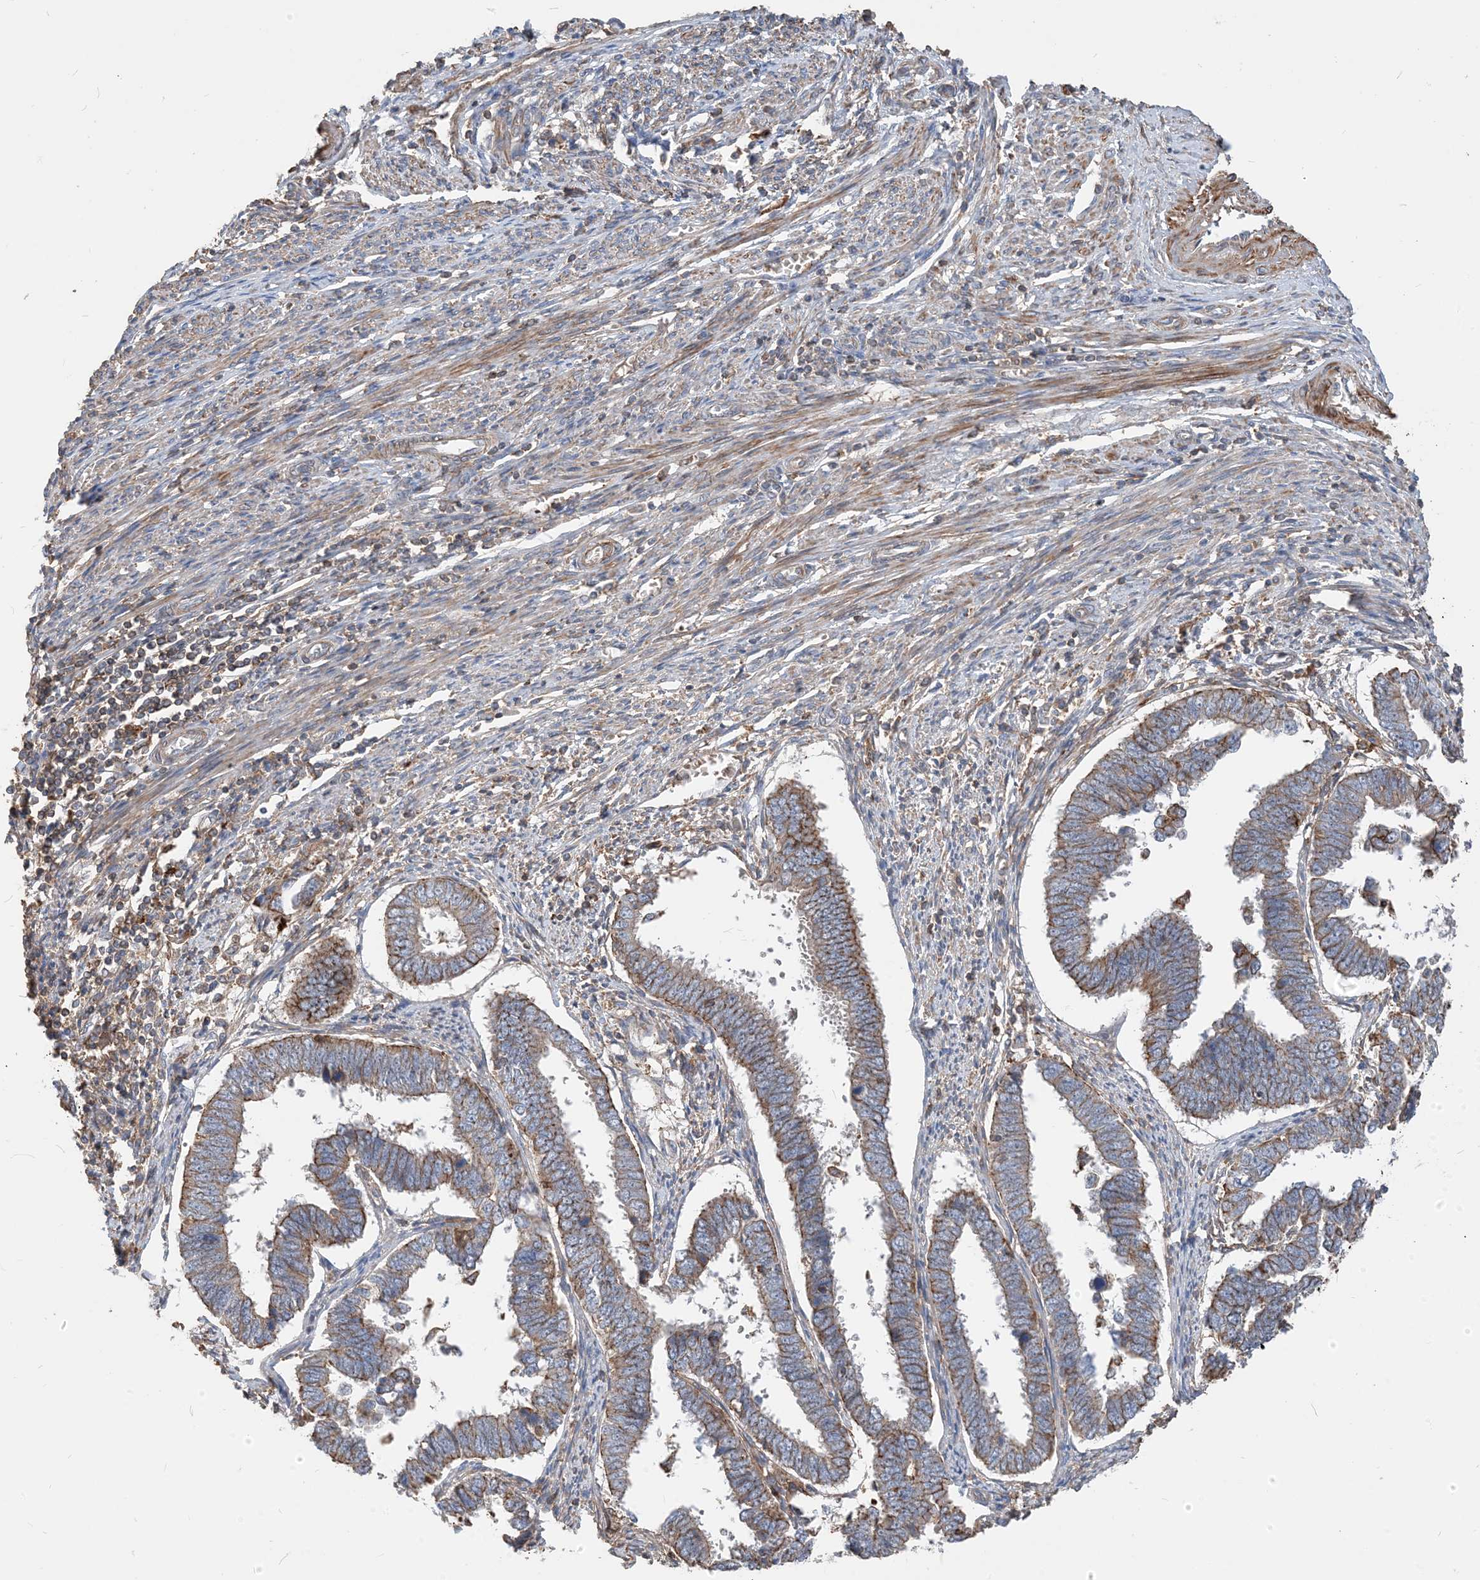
{"staining": {"intensity": "moderate", "quantity": "25%-75%", "location": "cytoplasmic/membranous"}, "tissue": "endometrial cancer", "cell_type": "Tumor cells", "image_type": "cancer", "snomed": [{"axis": "morphology", "description": "Adenocarcinoma, NOS"}, {"axis": "topography", "description": "Endometrium"}], "caption": "Human endometrial cancer (adenocarcinoma) stained with a brown dye reveals moderate cytoplasmic/membranous positive staining in approximately 25%-75% of tumor cells.", "gene": "PARVG", "patient": {"sex": "female", "age": 75}}